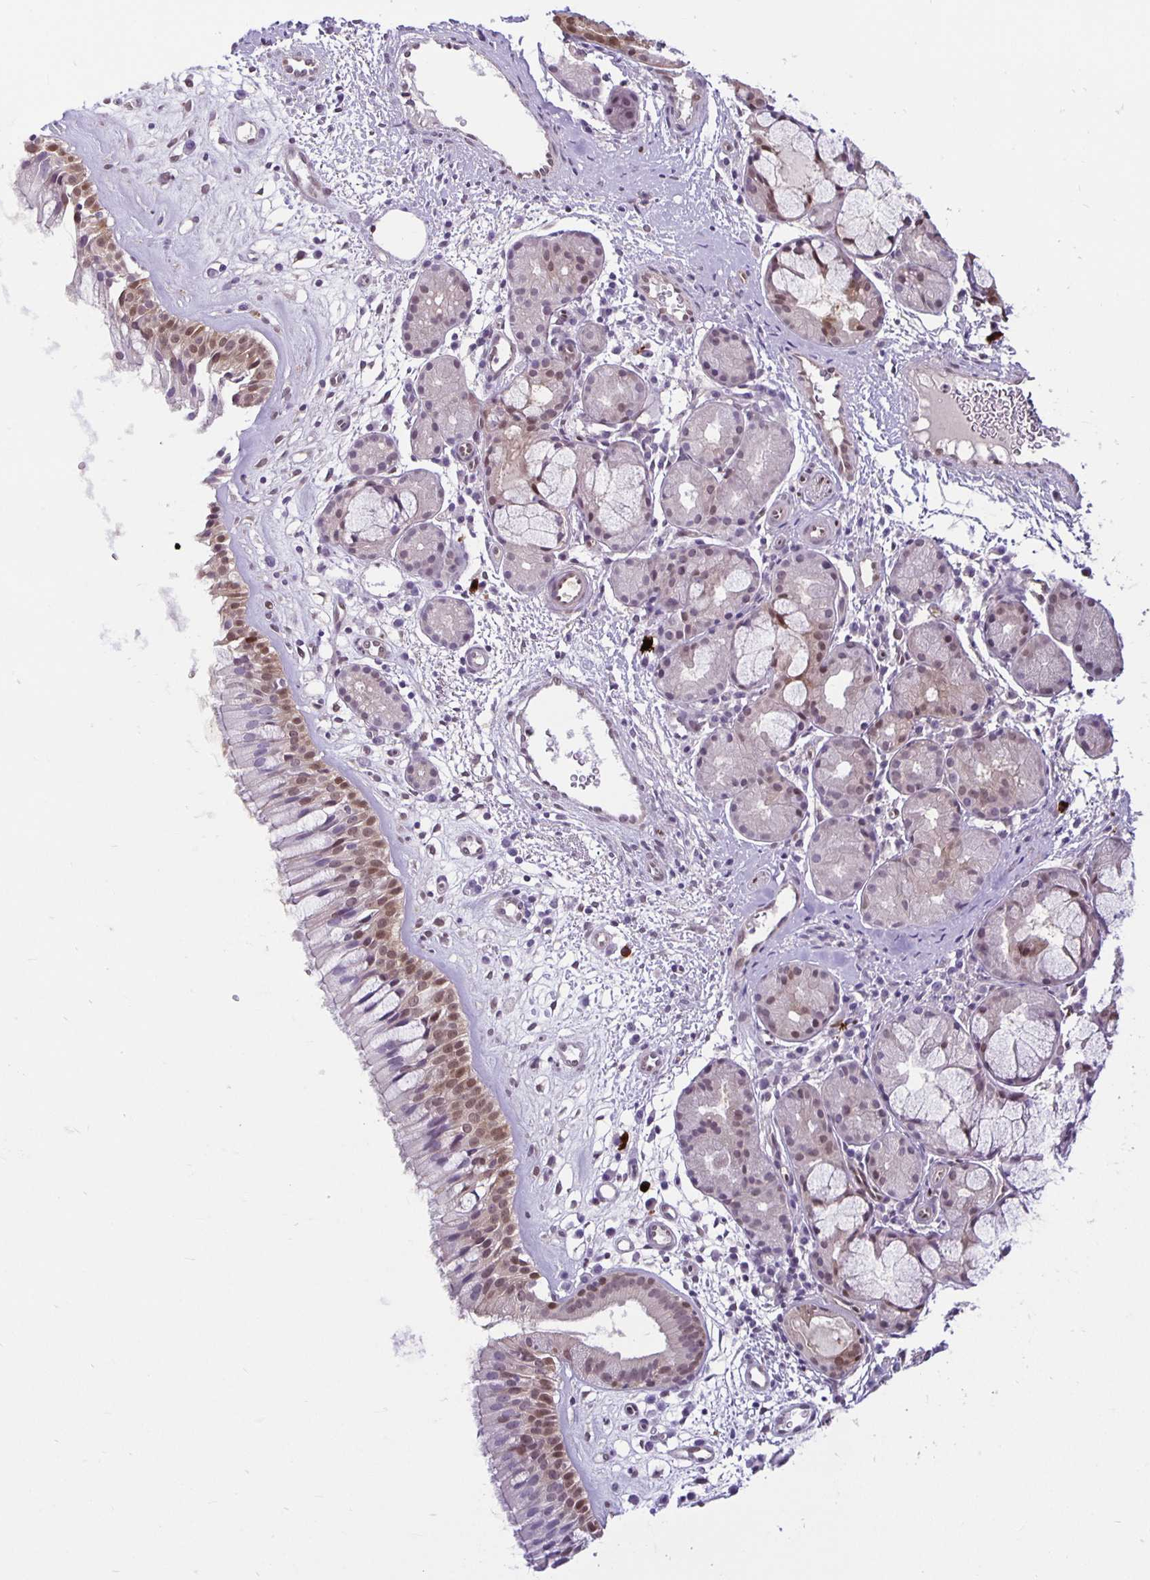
{"staining": {"intensity": "moderate", "quantity": "25%-75%", "location": "nuclear"}, "tissue": "nasopharynx", "cell_type": "Respiratory epithelial cells", "image_type": "normal", "snomed": [{"axis": "morphology", "description": "Normal tissue, NOS"}, {"axis": "topography", "description": "Nasopharynx"}], "caption": "Moderate nuclear expression for a protein is seen in about 25%-75% of respiratory epithelial cells of benign nasopharynx using IHC.", "gene": "TAX1BP3", "patient": {"sex": "male", "age": 65}}